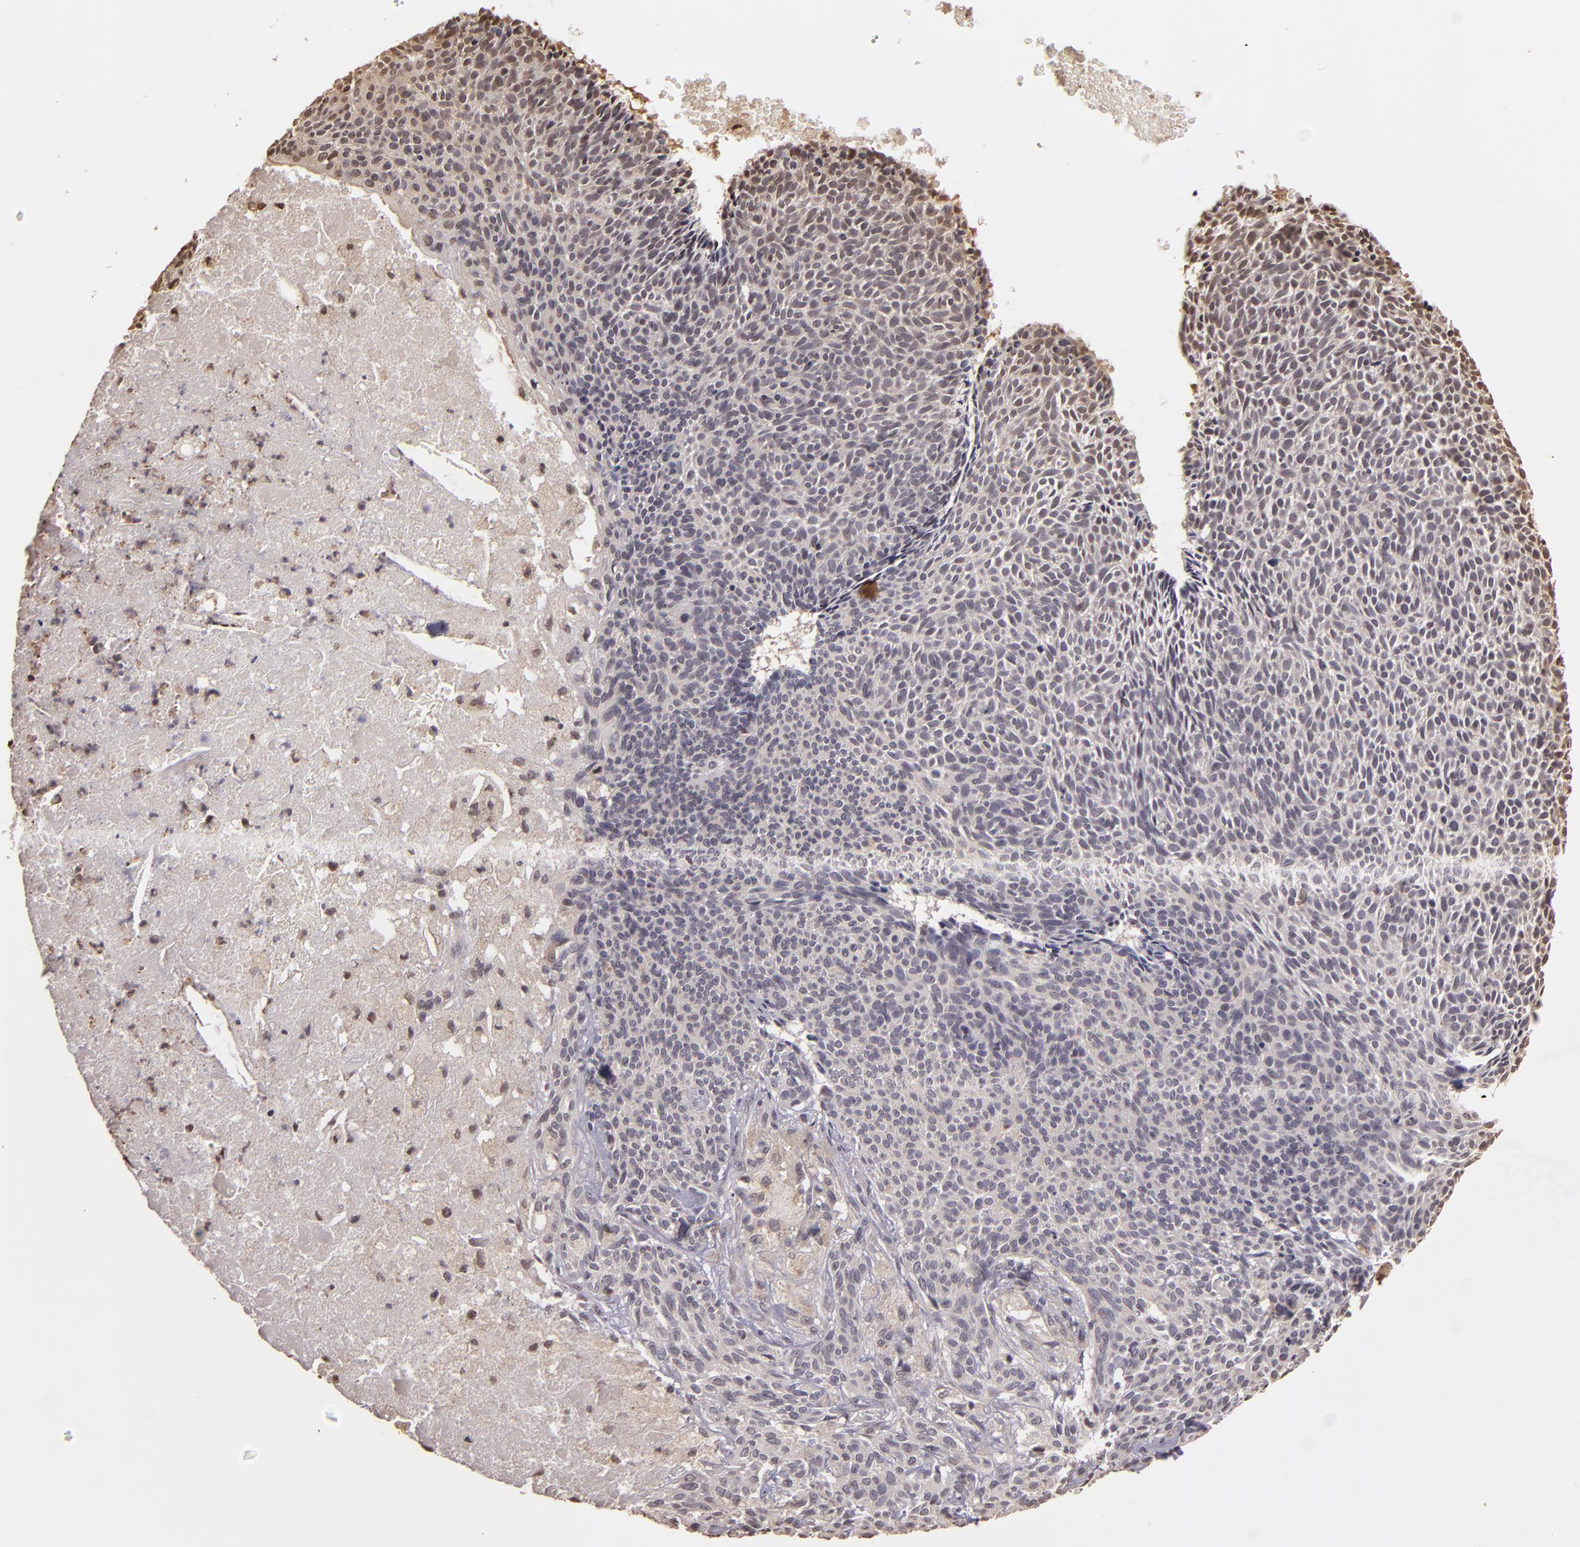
{"staining": {"intensity": "negative", "quantity": "none", "location": "none"}, "tissue": "skin cancer", "cell_type": "Tumor cells", "image_type": "cancer", "snomed": [{"axis": "morphology", "description": "Basal cell carcinoma"}, {"axis": "topography", "description": "Skin"}], "caption": "IHC micrograph of human skin cancer stained for a protein (brown), which exhibits no staining in tumor cells. Brightfield microscopy of immunohistochemistry stained with DAB (brown) and hematoxylin (blue), captured at high magnification.", "gene": "ARPC2", "patient": {"sex": "male", "age": 84}}